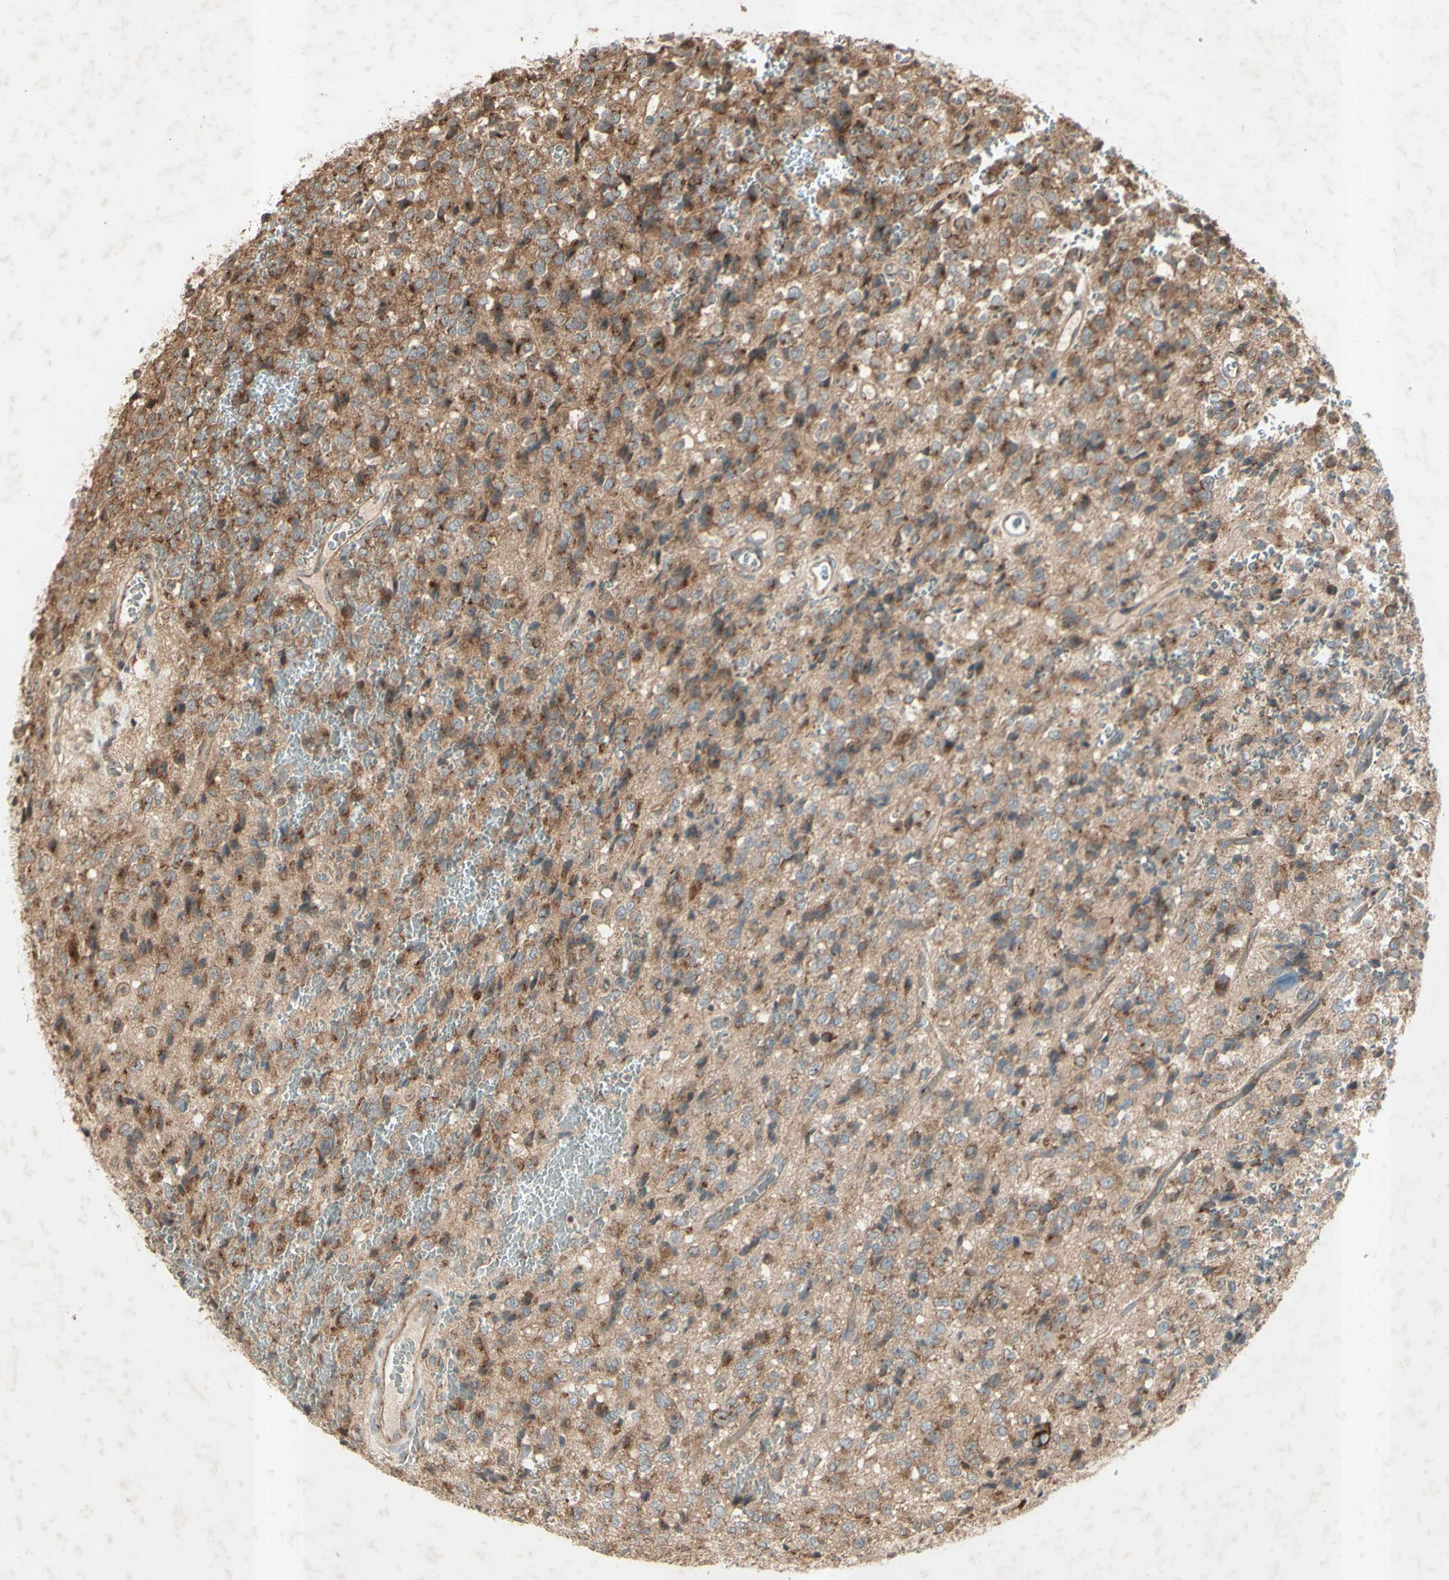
{"staining": {"intensity": "moderate", "quantity": ">75%", "location": "cytoplasmic/membranous"}, "tissue": "glioma", "cell_type": "Tumor cells", "image_type": "cancer", "snomed": [{"axis": "morphology", "description": "Glioma, malignant, High grade"}, {"axis": "topography", "description": "pancreas cauda"}], "caption": "This photomicrograph shows immunohistochemistry staining of glioma, with medium moderate cytoplasmic/membranous positivity in about >75% of tumor cells.", "gene": "AP1G1", "patient": {"sex": "male", "age": 60}}